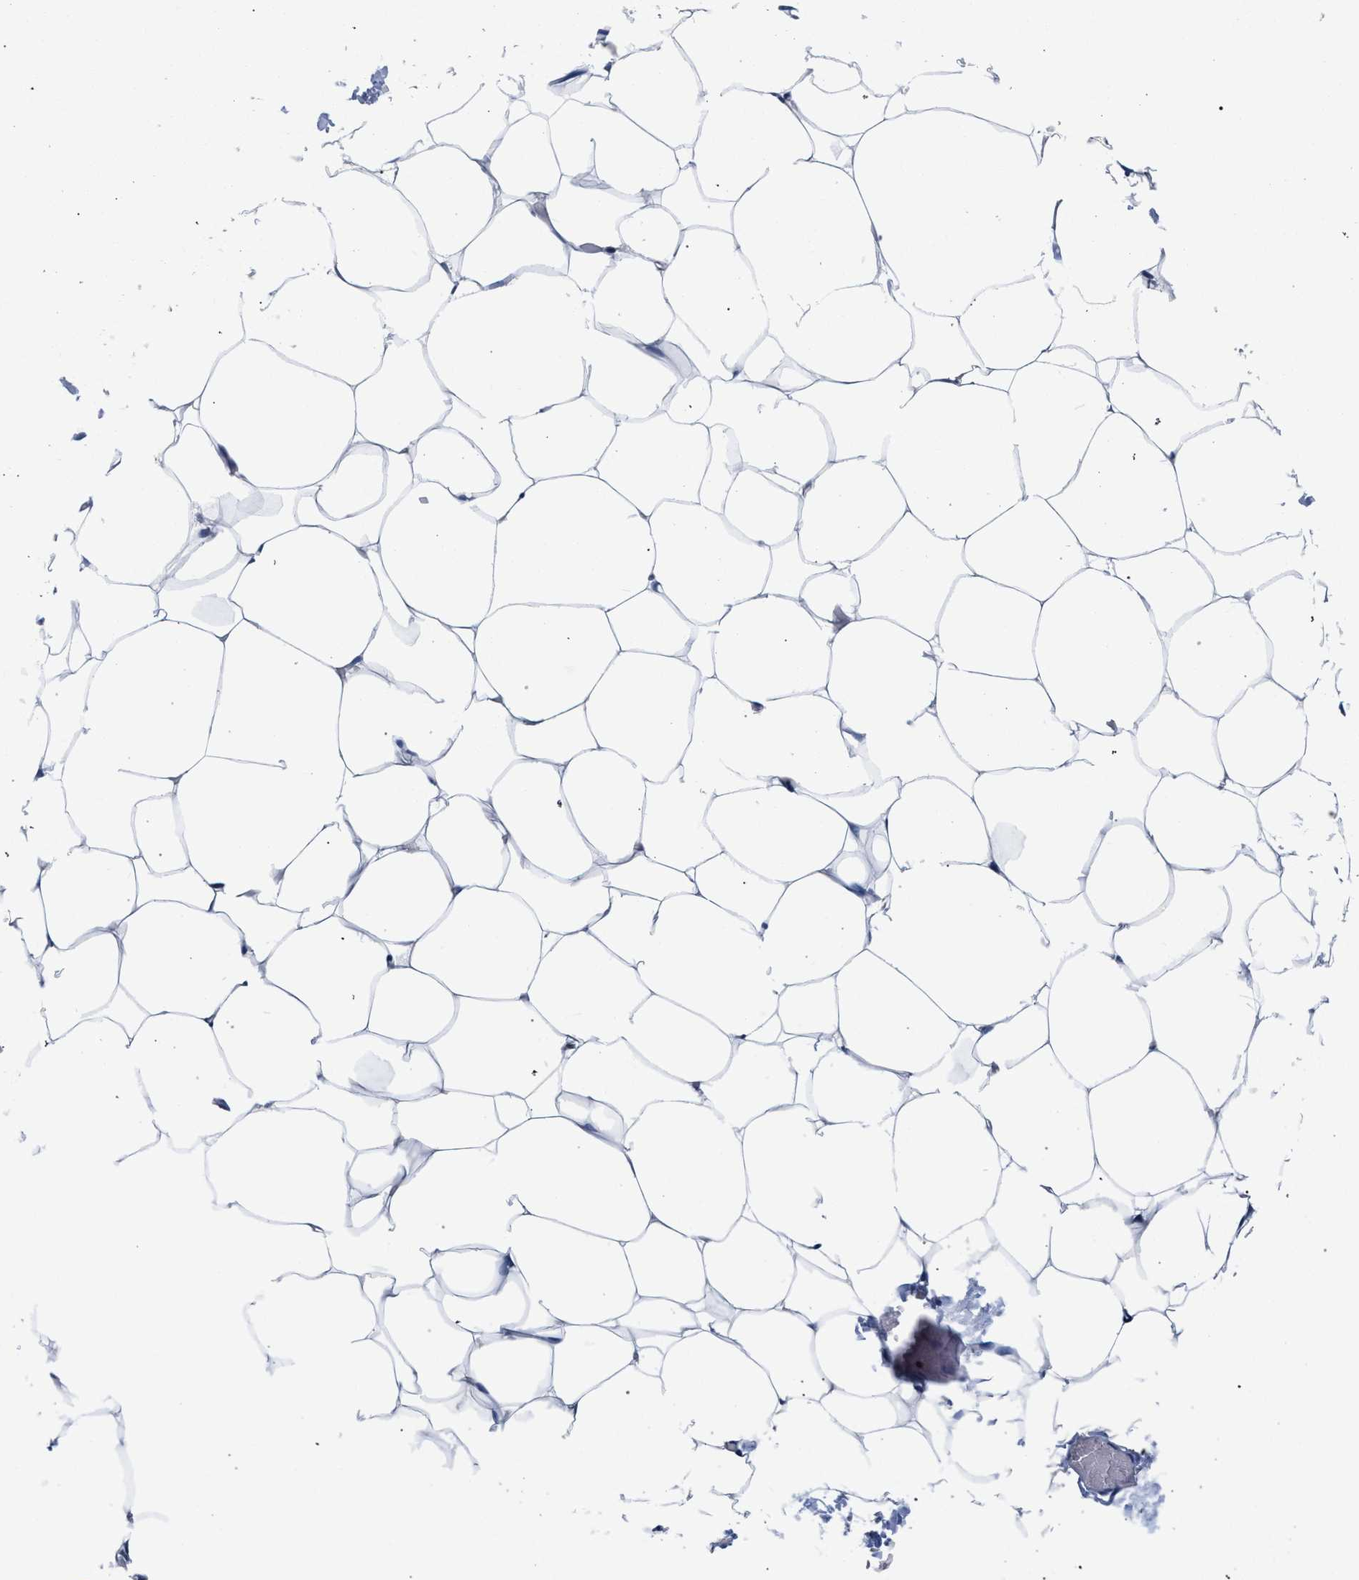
{"staining": {"intensity": "negative", "quantity": "none", "location": "none"}, "tissue": "adipose tissue", "cell_type": "Adipocytes", "image_type": "normal", "snomed": [{"axis": "morphology", "description": "Normal tissue, NOS"}, {"axis": "topography", "description": "Breast"}, {"axis": "topography", "description": "Adipose tissue"}], "caption": "Image shows no significant protein staining in adipocytes of unremarkable adipose tissue.", "gene": "LASP1", "patient": {"sex": "female", "age": 25}}